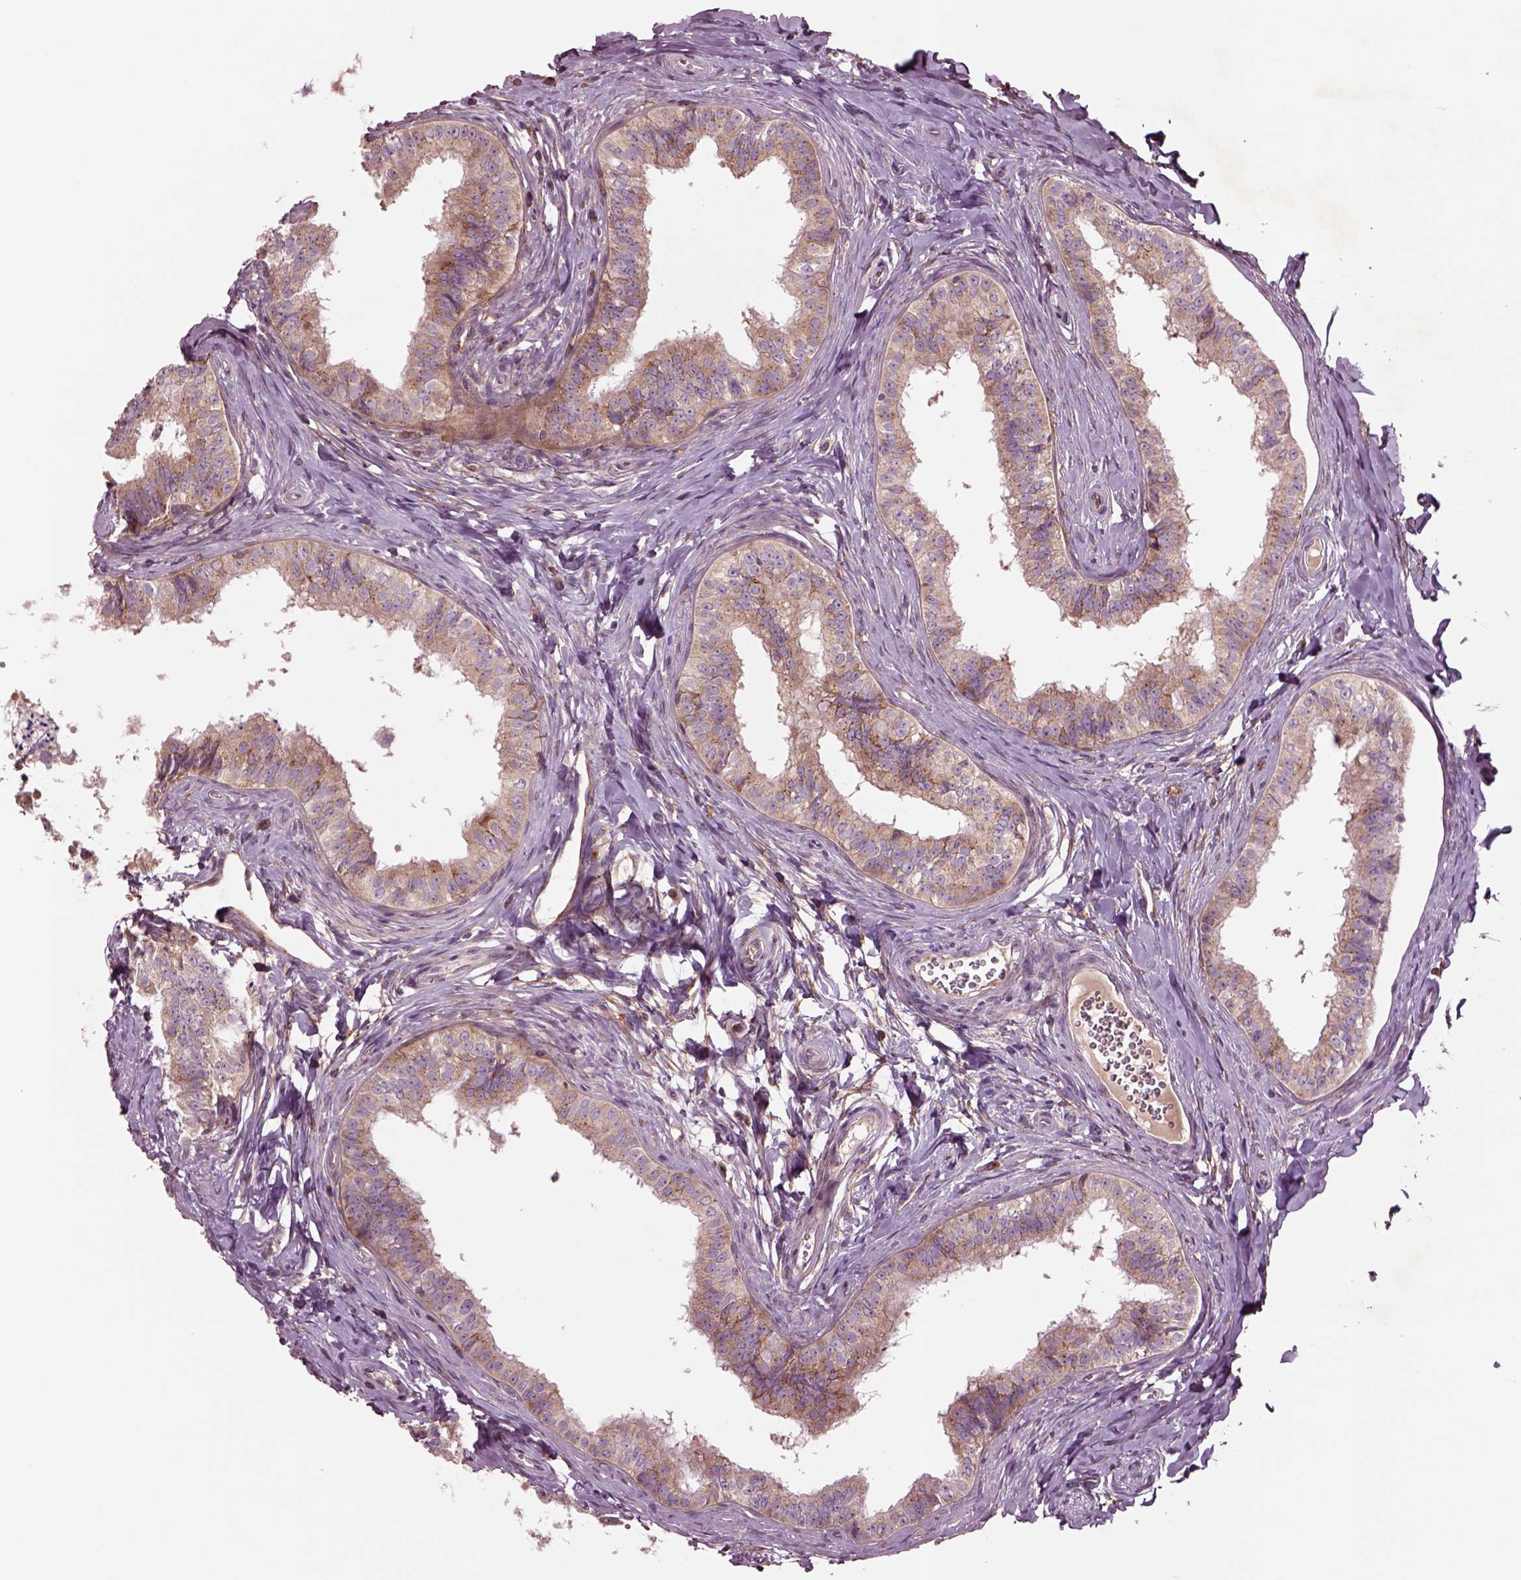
{"staining": {"intensity": "moderate", "quantity": ">75%", "location": "cytoplasmic/membranous"}, "tissue": "epididymis", "cell_type": "Glandular cells", "image_type": "normal", "snomed": [{"axis": "morphology", "description": "Normal tissue, NOS"}, {"axis": "topography", "description": "Epididymis"}], "caption": "An image of epididymis stained for a protein exhibits moderate cytoplasmic/membranous brown staining in glandular cells. (DAB (3,3'-diaminobenzidine) IHC, brown staining for protein, blue staining for nuclei).", "gene": "SEC23A", "patient": {"sex": "male", "age": 24}}